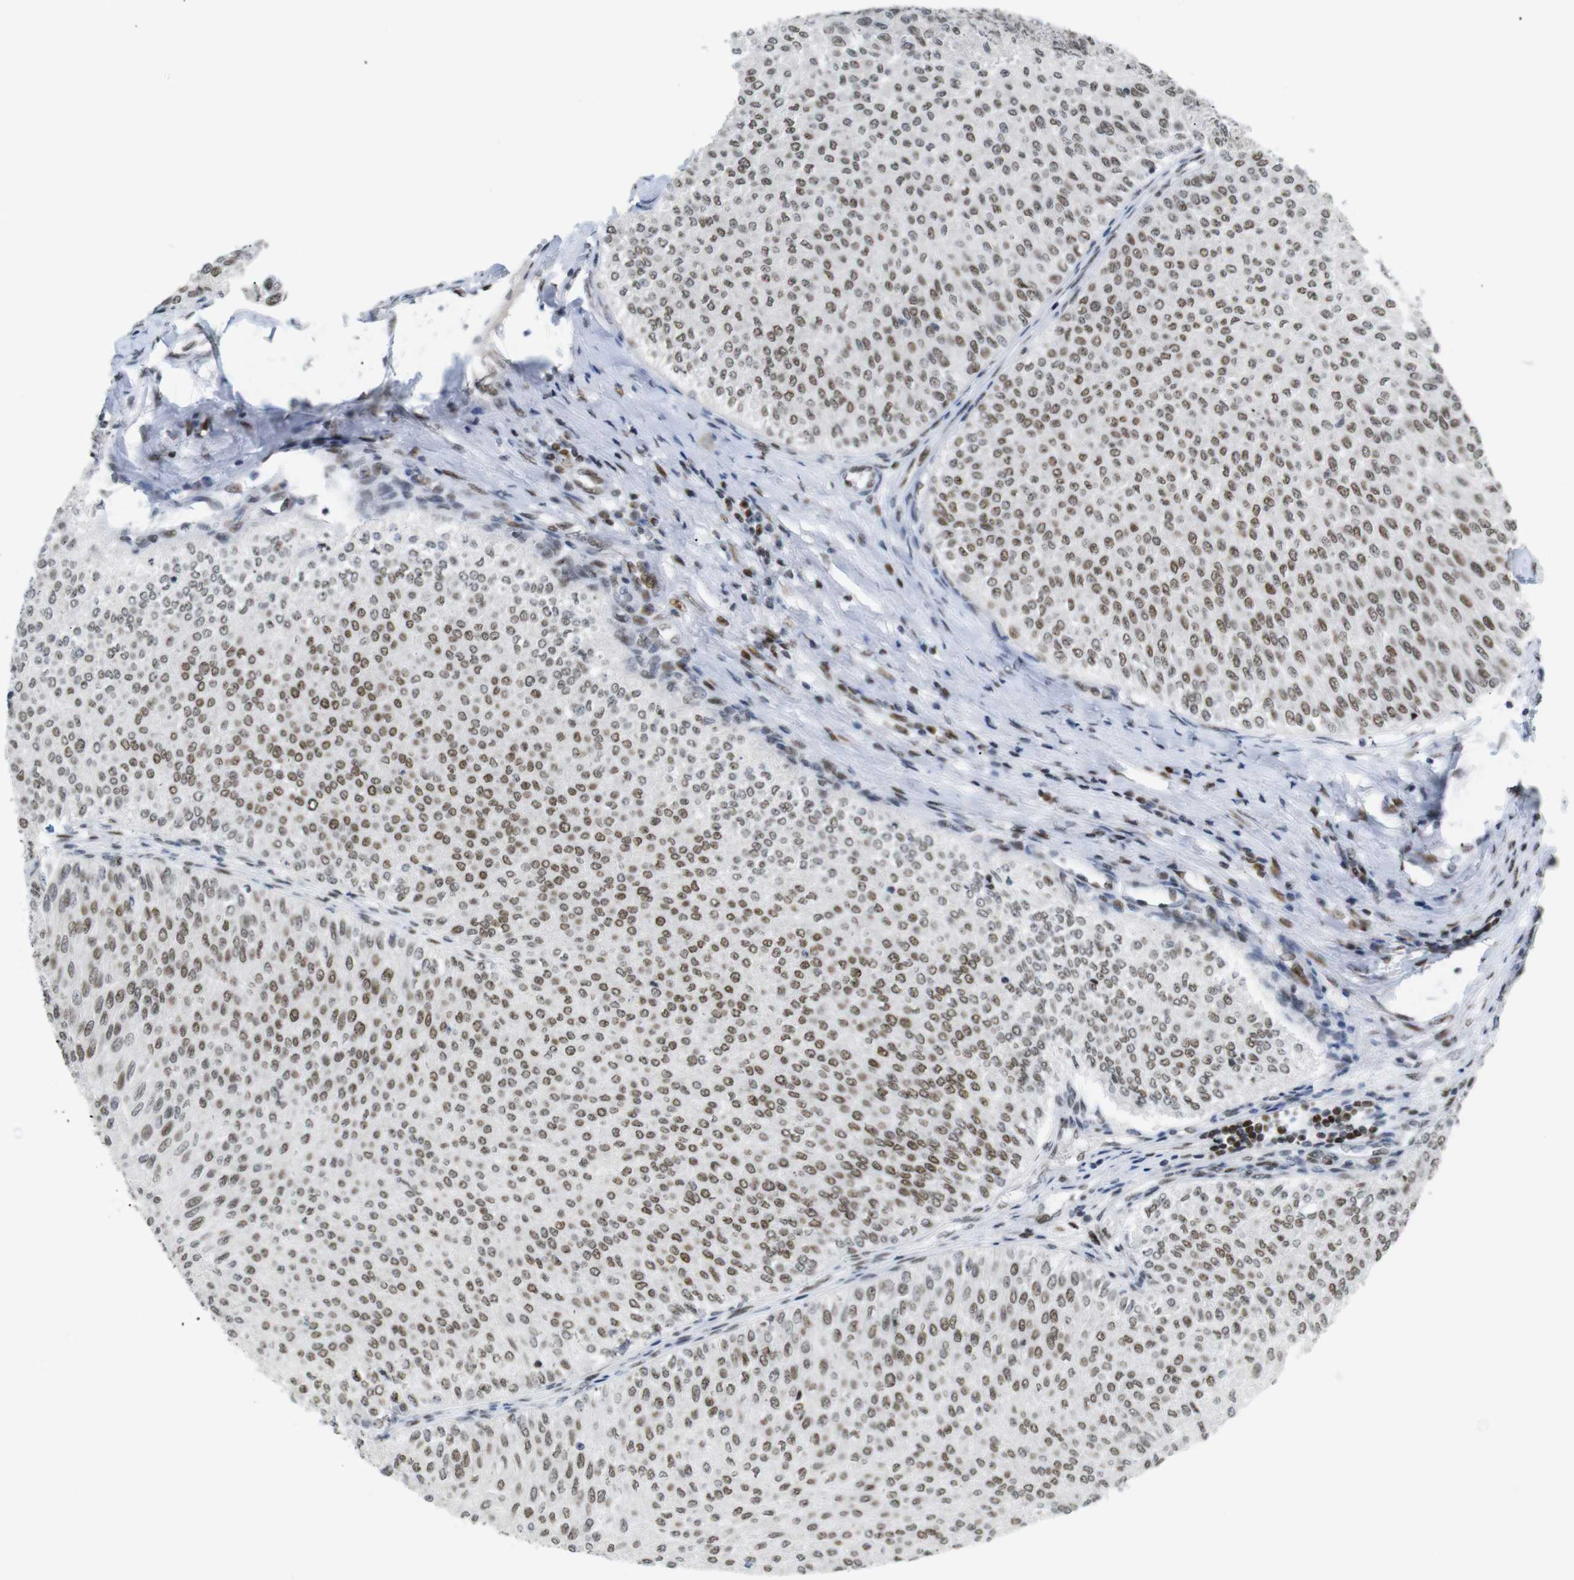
{"staining": {"intensity": "moderate", "quantity": ">75%", "location": "nuclear"}, "tissue": "urothelial cancer", "cell_type": "Tumor cells", "image_type": "cancer", "snomed": [{"axis": "morphology", "description": "Urothelial carcinoma, Low grade"}, {"axis": "topography", "description": "Urinary bladder"}], "caption": "Tumor cells show moderate nuclear expression in about >75% of cells in low-grade urothelial carcinoma. (DAB (3,3'-diaminobenzidine) IHC with brightfield microscopy, high magnification).", "gene": "RIOX2", "patient": {"sex": "male", "age": 78}}